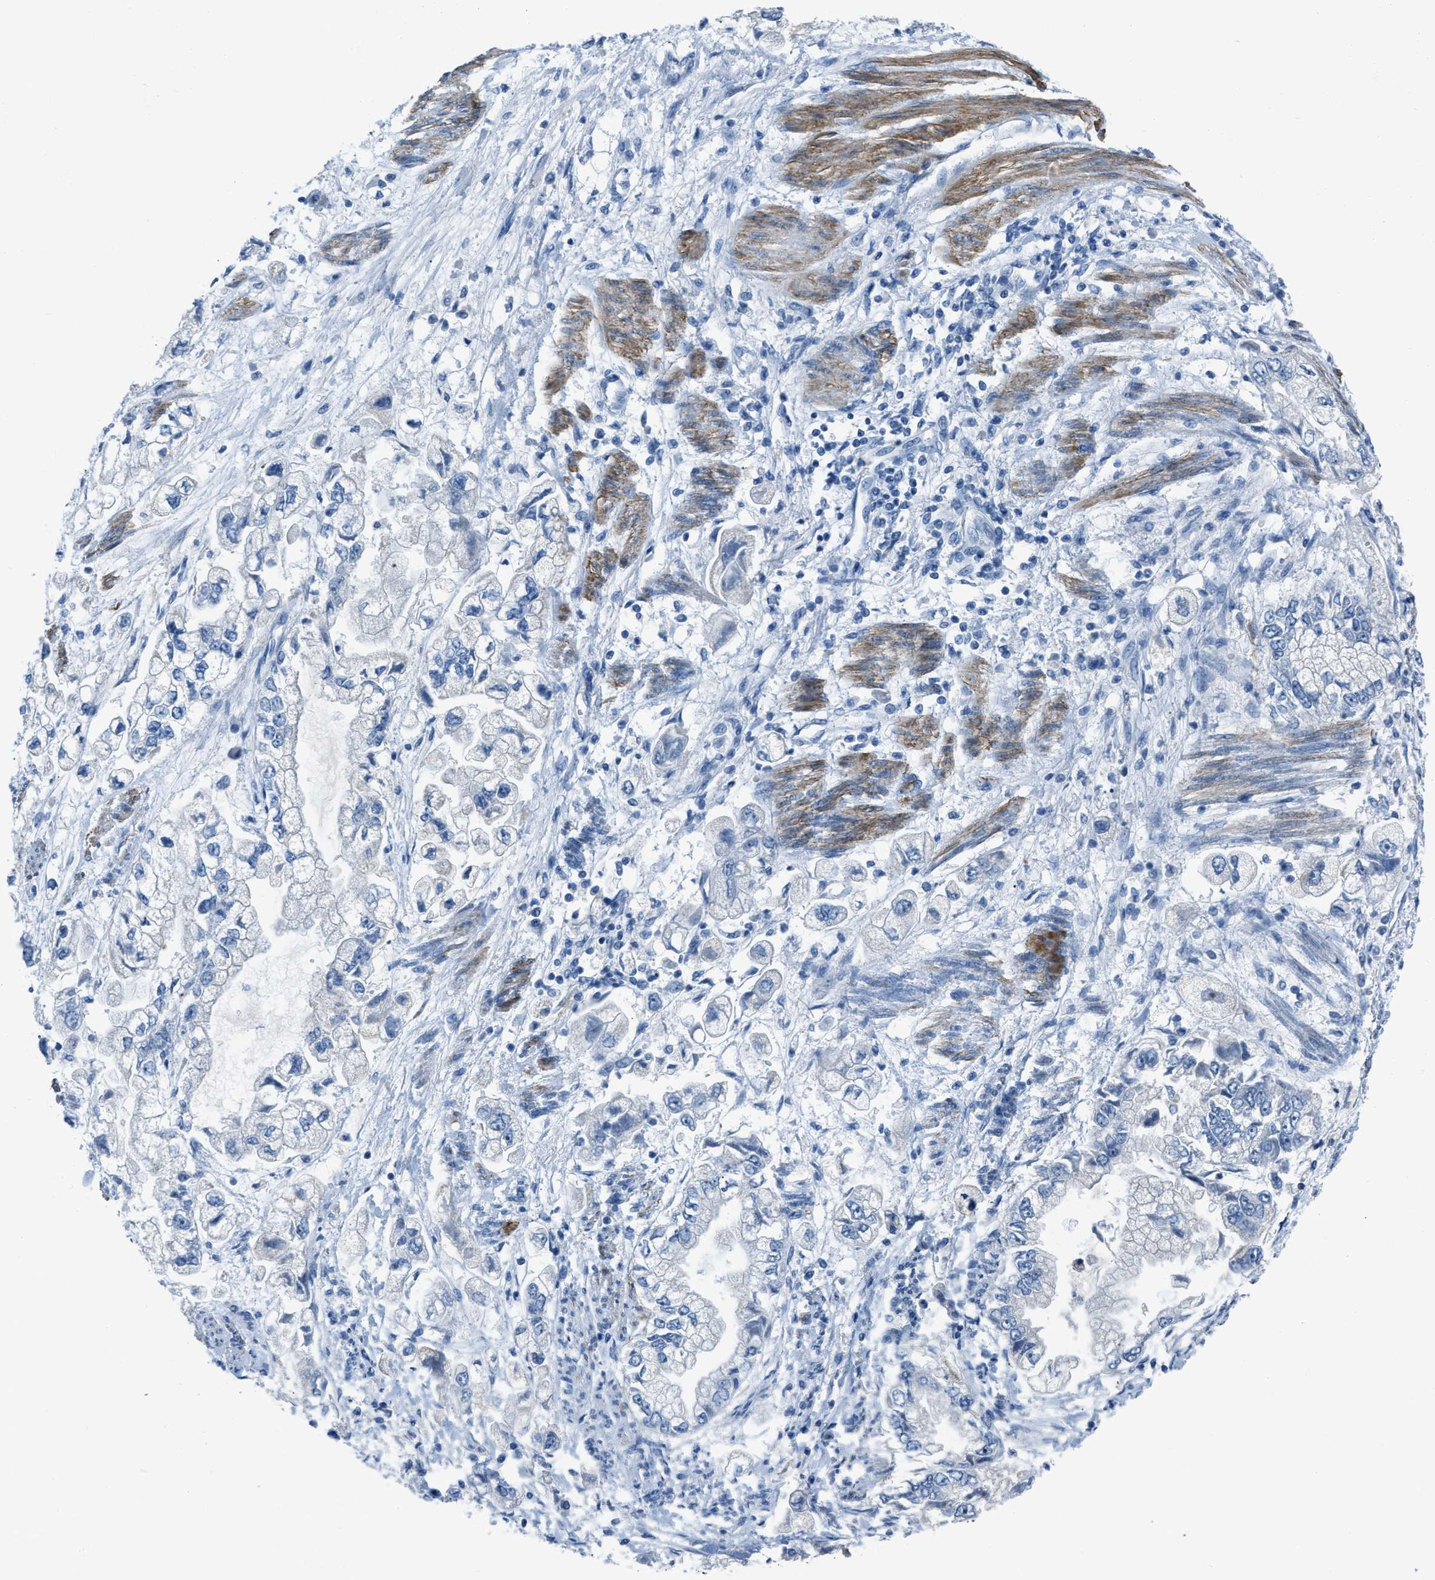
{"staining": {"intensity": "negative", "quantity": "none", "location": "none"}, "tissue": "stomach cancer", "cell_type": "Tumor cells", "image_type": "cancer", "snomed": [{"axis": "morphology", "description": "Normal tissue, NOS"}, {"axis": "morphology", "description": "Adenocarcinoma, NOS"}, {"axis": "topography", "description": "Stomach"}], "caption": "IHC histopathology image of neoplastic tissue: adenocarcinoma (stomach) stained with DAB (3,3'-diaminobenzidine) reveals no significant protein positivity in tumor cells. Nuclei are stained in blue.", "gene": "SPATC1L", "patient": {"sex": "male", "age": 62}}